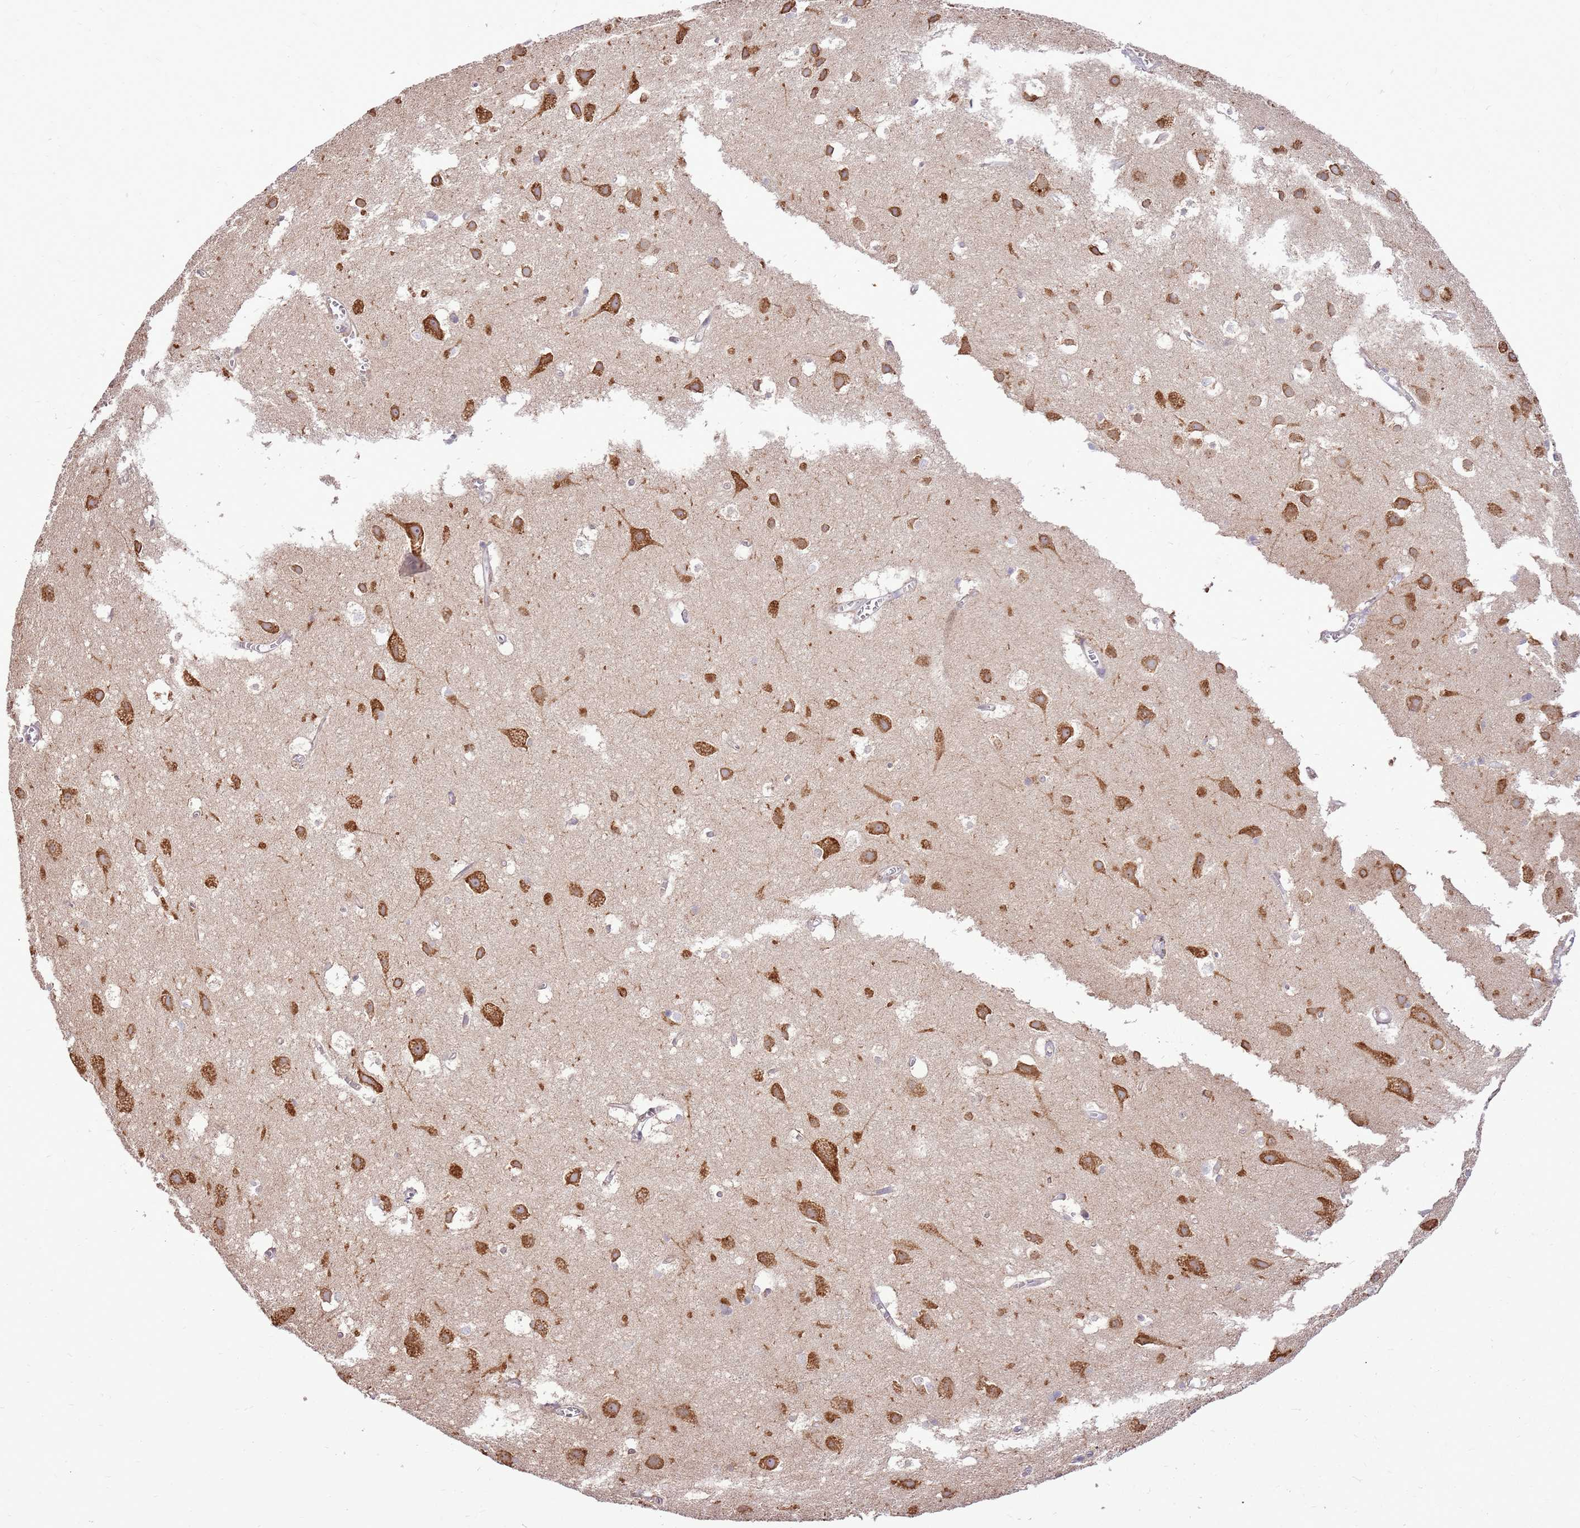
{"staining": {"intensity": "negative", "quantity": "none", "location": "none"}, "tissue": "cerebral cortex", "cell_type": "Endothelial cells", "image_type": "normal", "snomed": [{"axis": "morphology", "description": "Normal tissue, NOS"}, {"axis": "topography", "description": "Cerebral cortex"}], "caption": "IHC of normal cerebral cortex exhibits no expression in endothelial cells.", "gene": "UGGT2", "patient": {"sex": "male", "age": 54}}